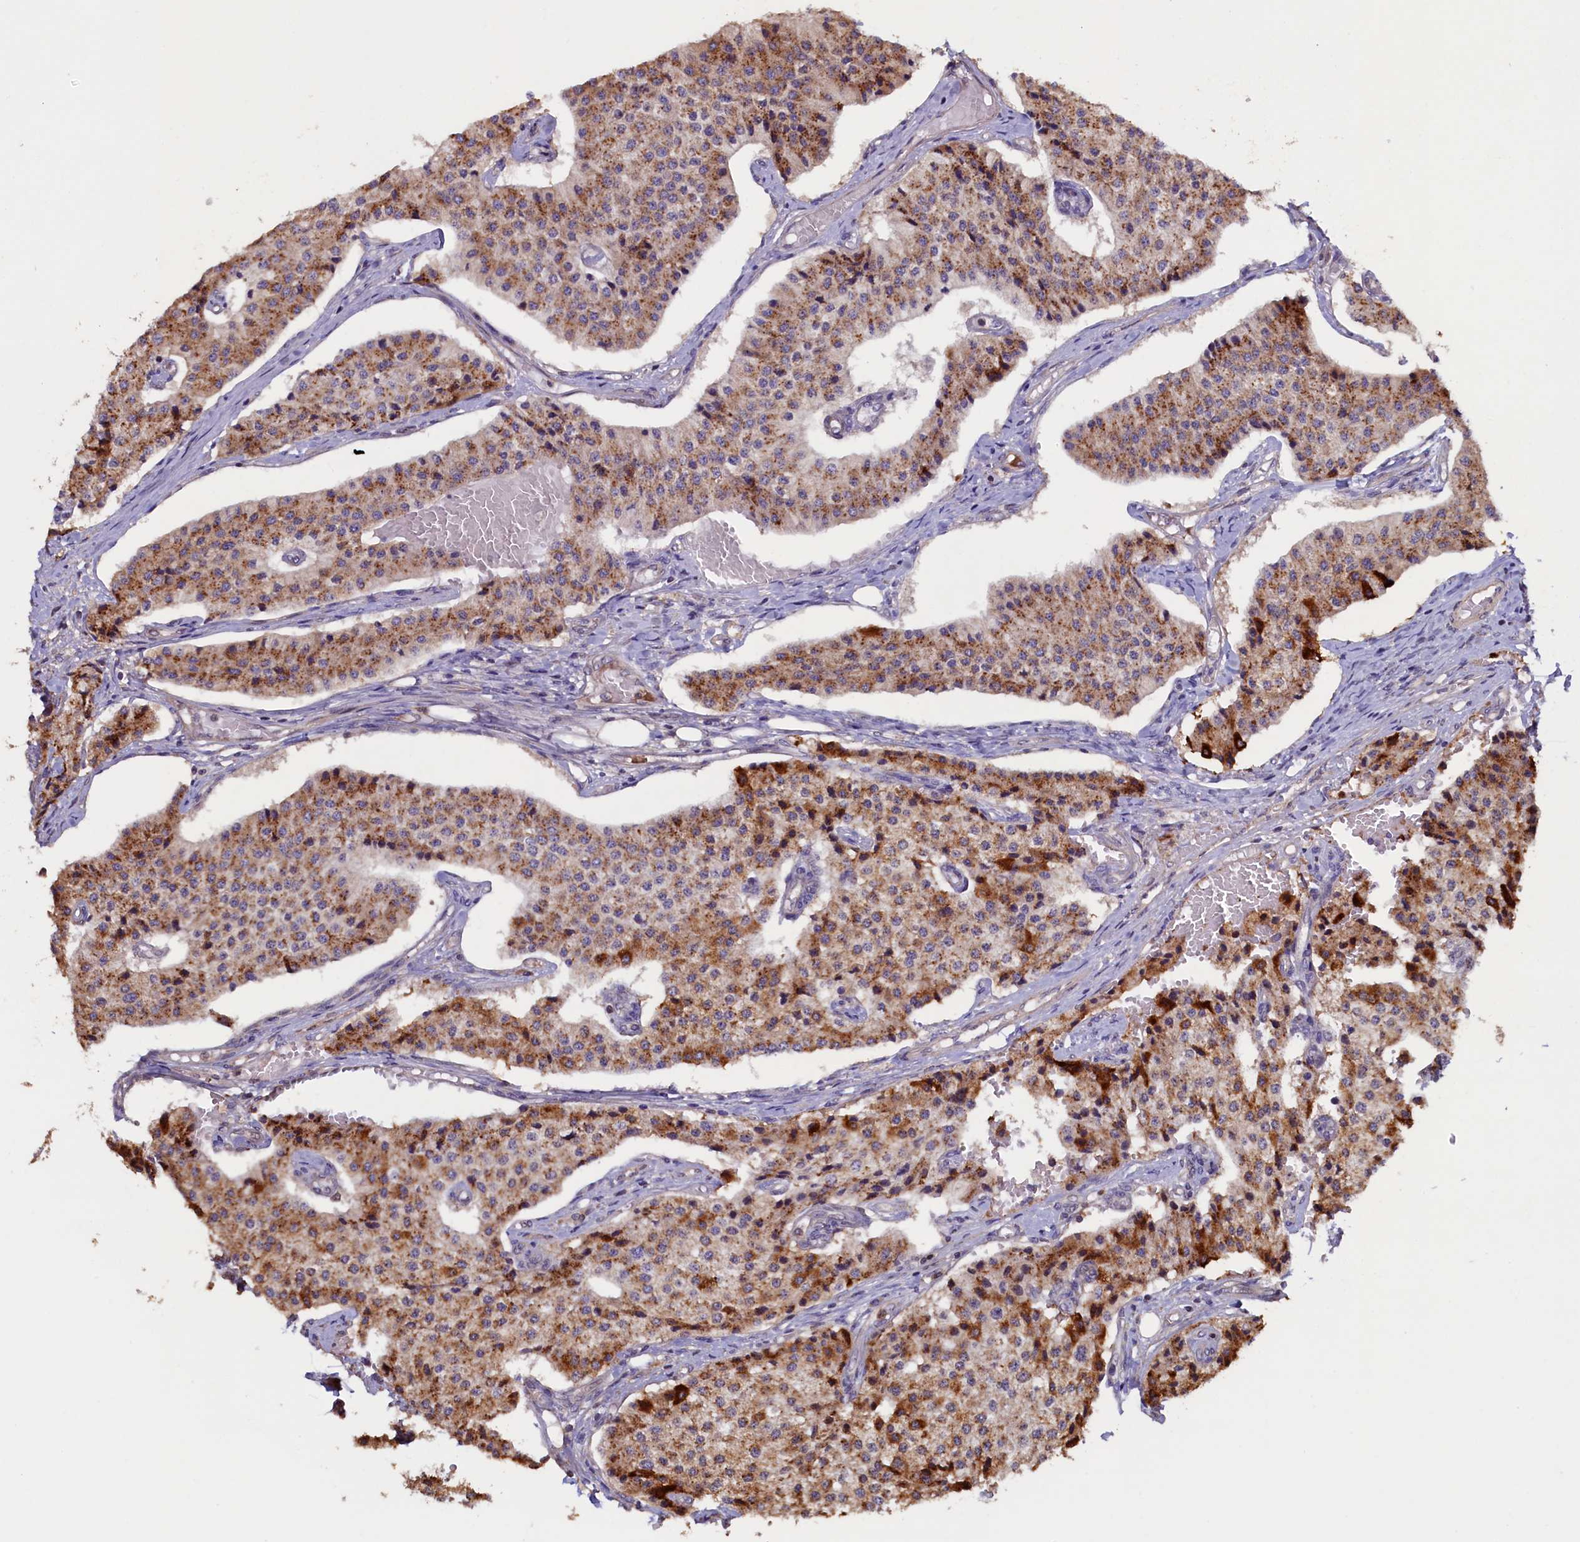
{"staining": {"intensity": "strong", "quantity": "25%-75%", "location": "cytoplasmic/membranous"}, "tissue": "carcinoid", "cell_type": "Tumor cells", "image_type": "cancer", "snomed": [{"axis": "morphology", "description": "Carcinoid, malignant, NOS"}, {"axis": "topography", "description": "Colon"}], "caption": "Carcinoid (malignant) stained with a protein marker shows strong staining in tumor cells.", "gene": "ATXN2L", "patient": {"sex": "female", "age": 52}}